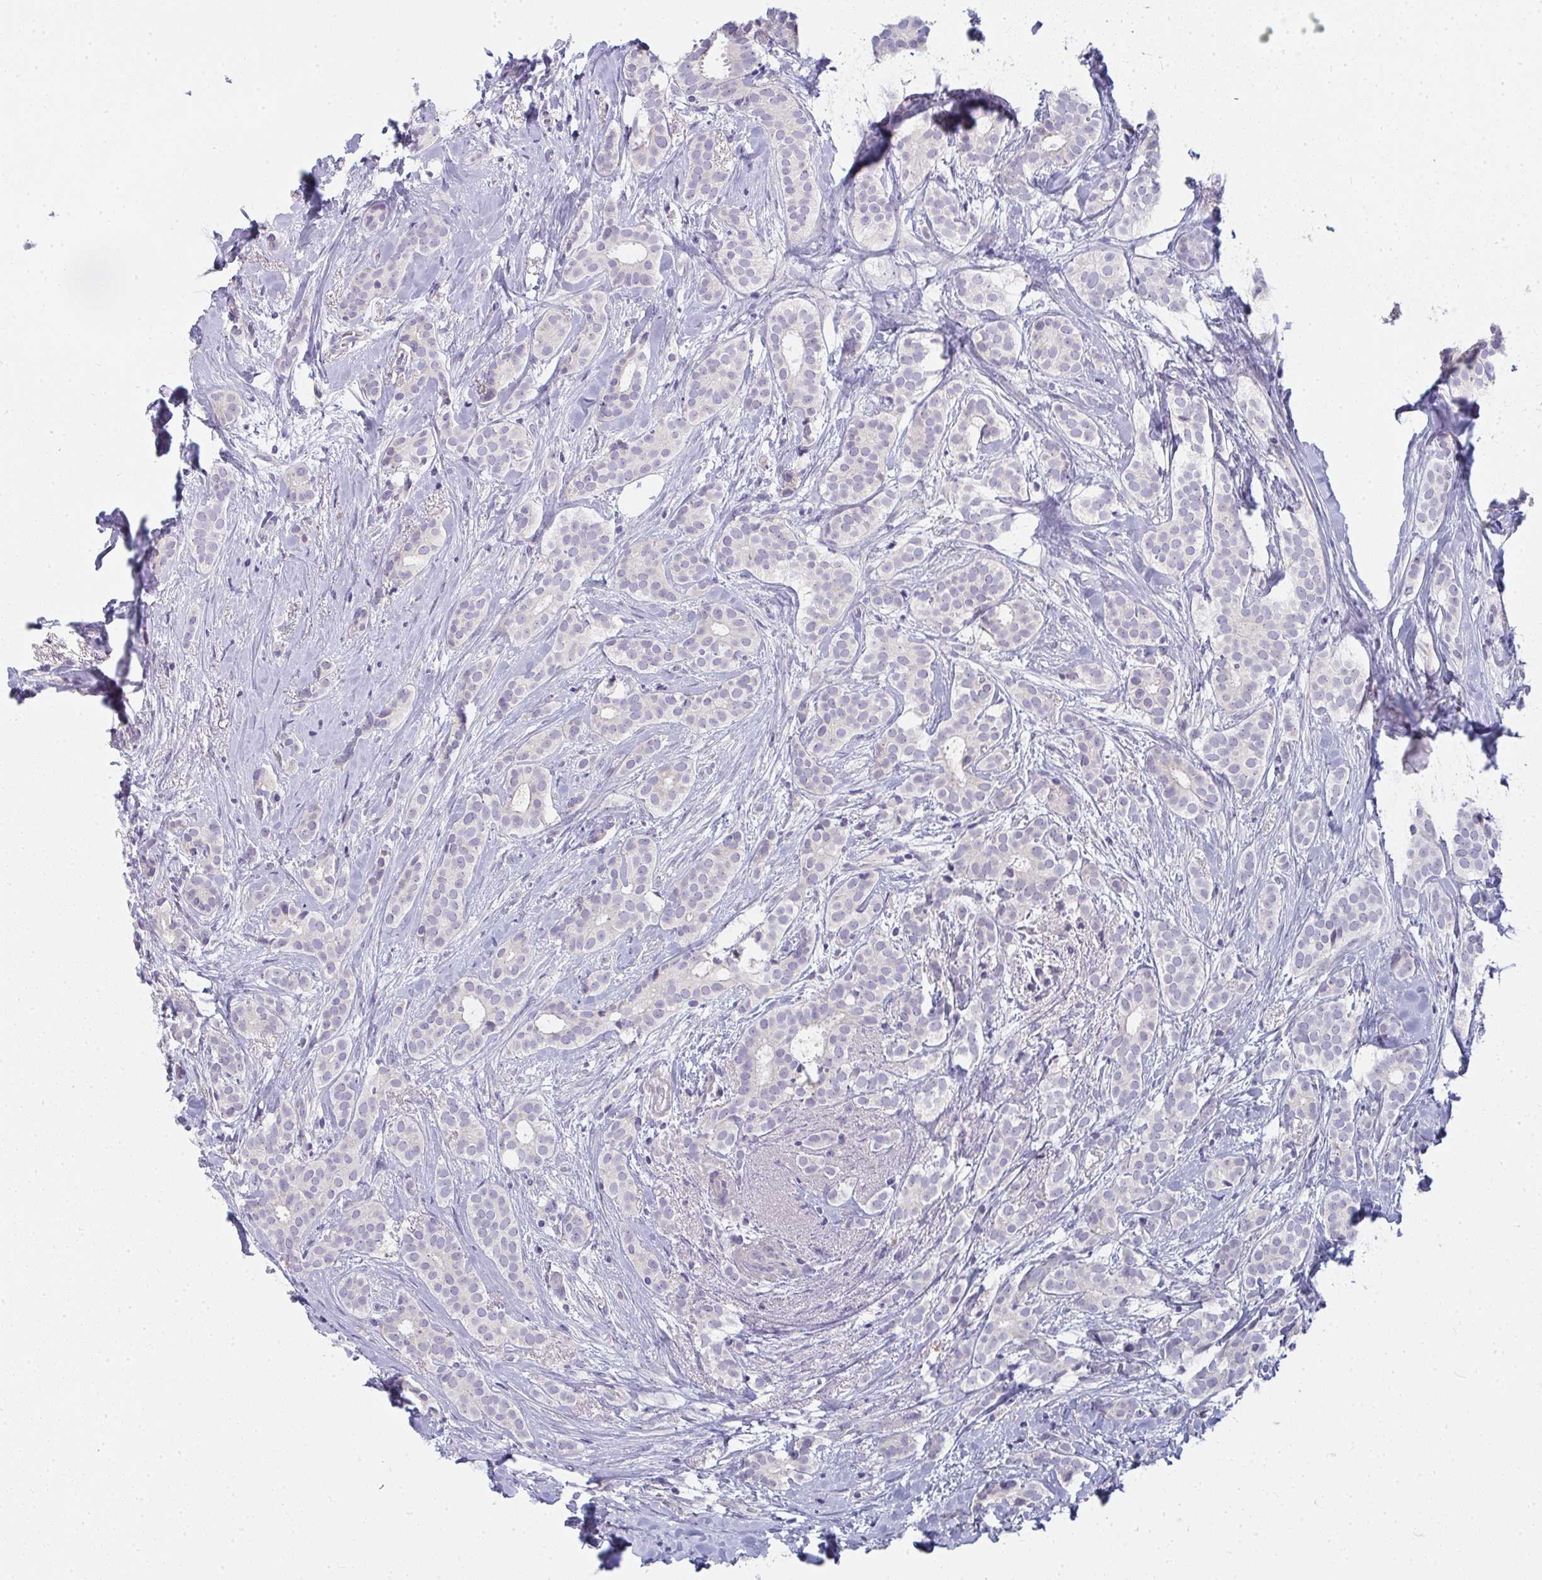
{"staining": {"intensity": "negative", "quantity": "none", "location": "none"}, "tissue": "breast cancer", "cell_type": "Tumor cells", "image_type": "cancer", "snomed": [{"axis": "morphology", "description": "Duct carcinoma"}, {"axis": "topography", "description": "Breast"}], "caption": "Human breast cancer (invasive ductal carcinoma) stained for a protein using immunohistochemistry (IHC) reveals no positivity in tumor cells.", "gene": "SHB", "patient": {"sex": "female", "age": 65}}